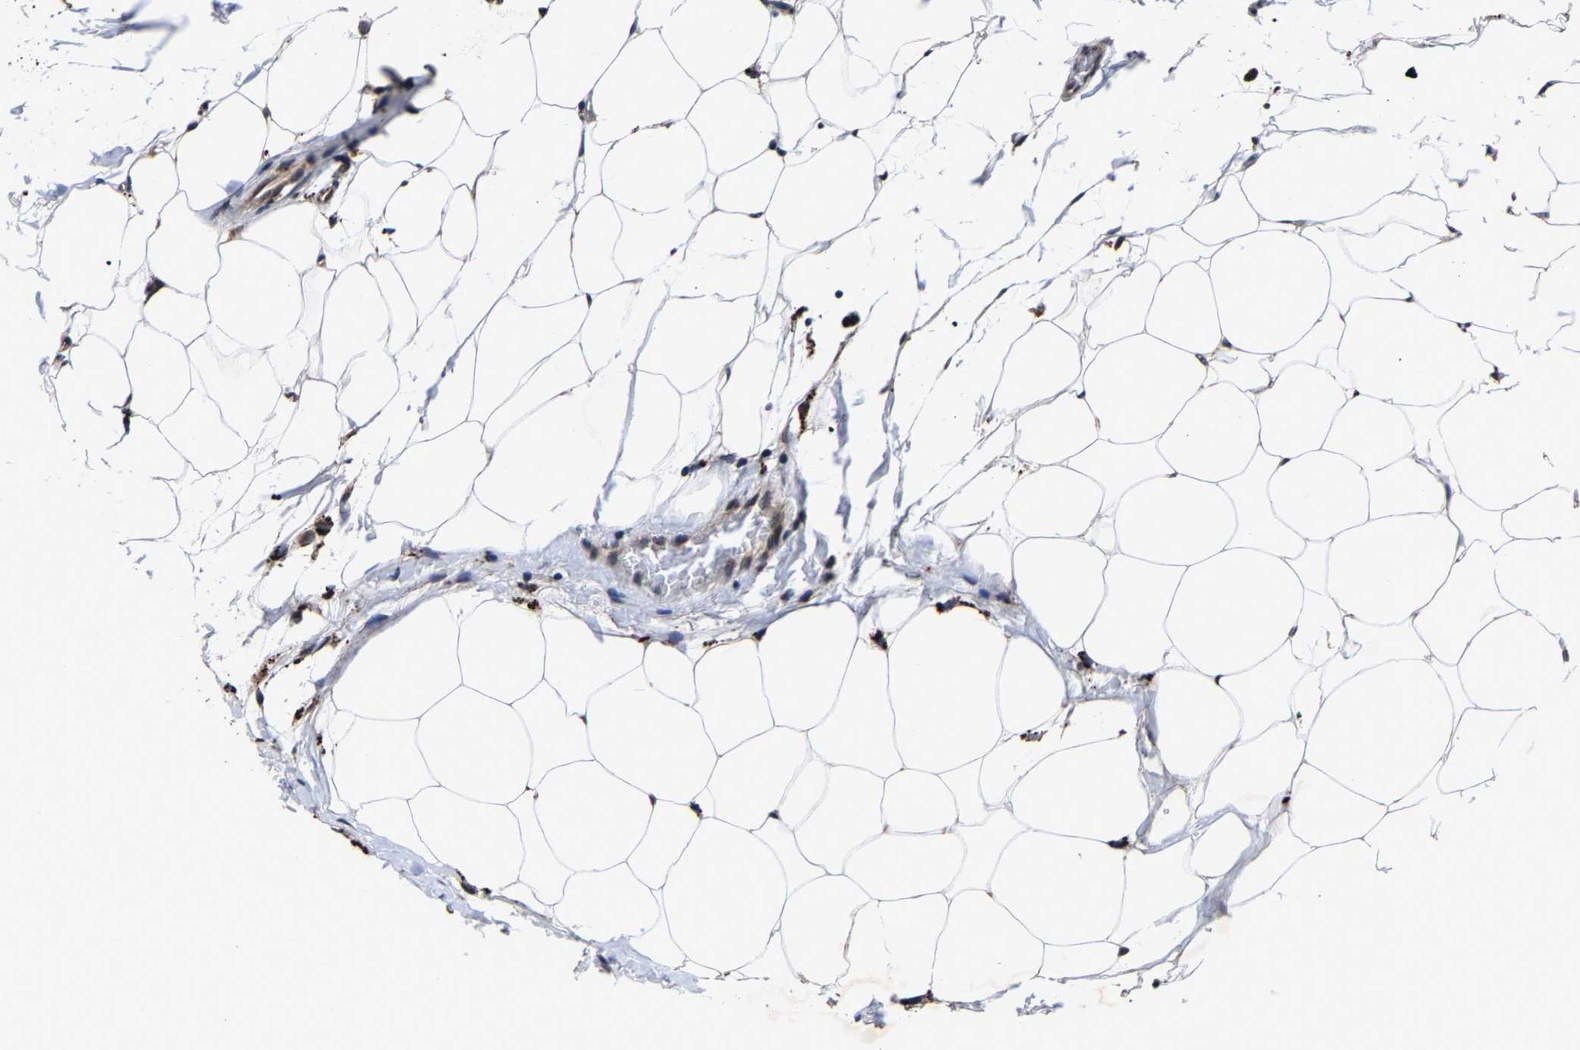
{"staining": {"intensity": "weak", "quantity": ">75%", "location": "cytoplasmic/membranous"}, "tissue": "breast cancer", "cell_type": "Tumor cells", "image_type": "cancer", "snomed": [{"axis": "morphology", "description": "Lobular carcinoma, in situ"}, {"axis": "morphology", "description": "Lobular carcinoma"}, {"axis": "topography", "description": "Breast"}], "caption": "Tumor cells exhibit low levels of weak cytoplasmic/membranous expression in about >75% of cells in human lobular carcinoma in situ (breast).", "gene": "ZCCHC7", "patient": {"sex": "female", "age": 41}}